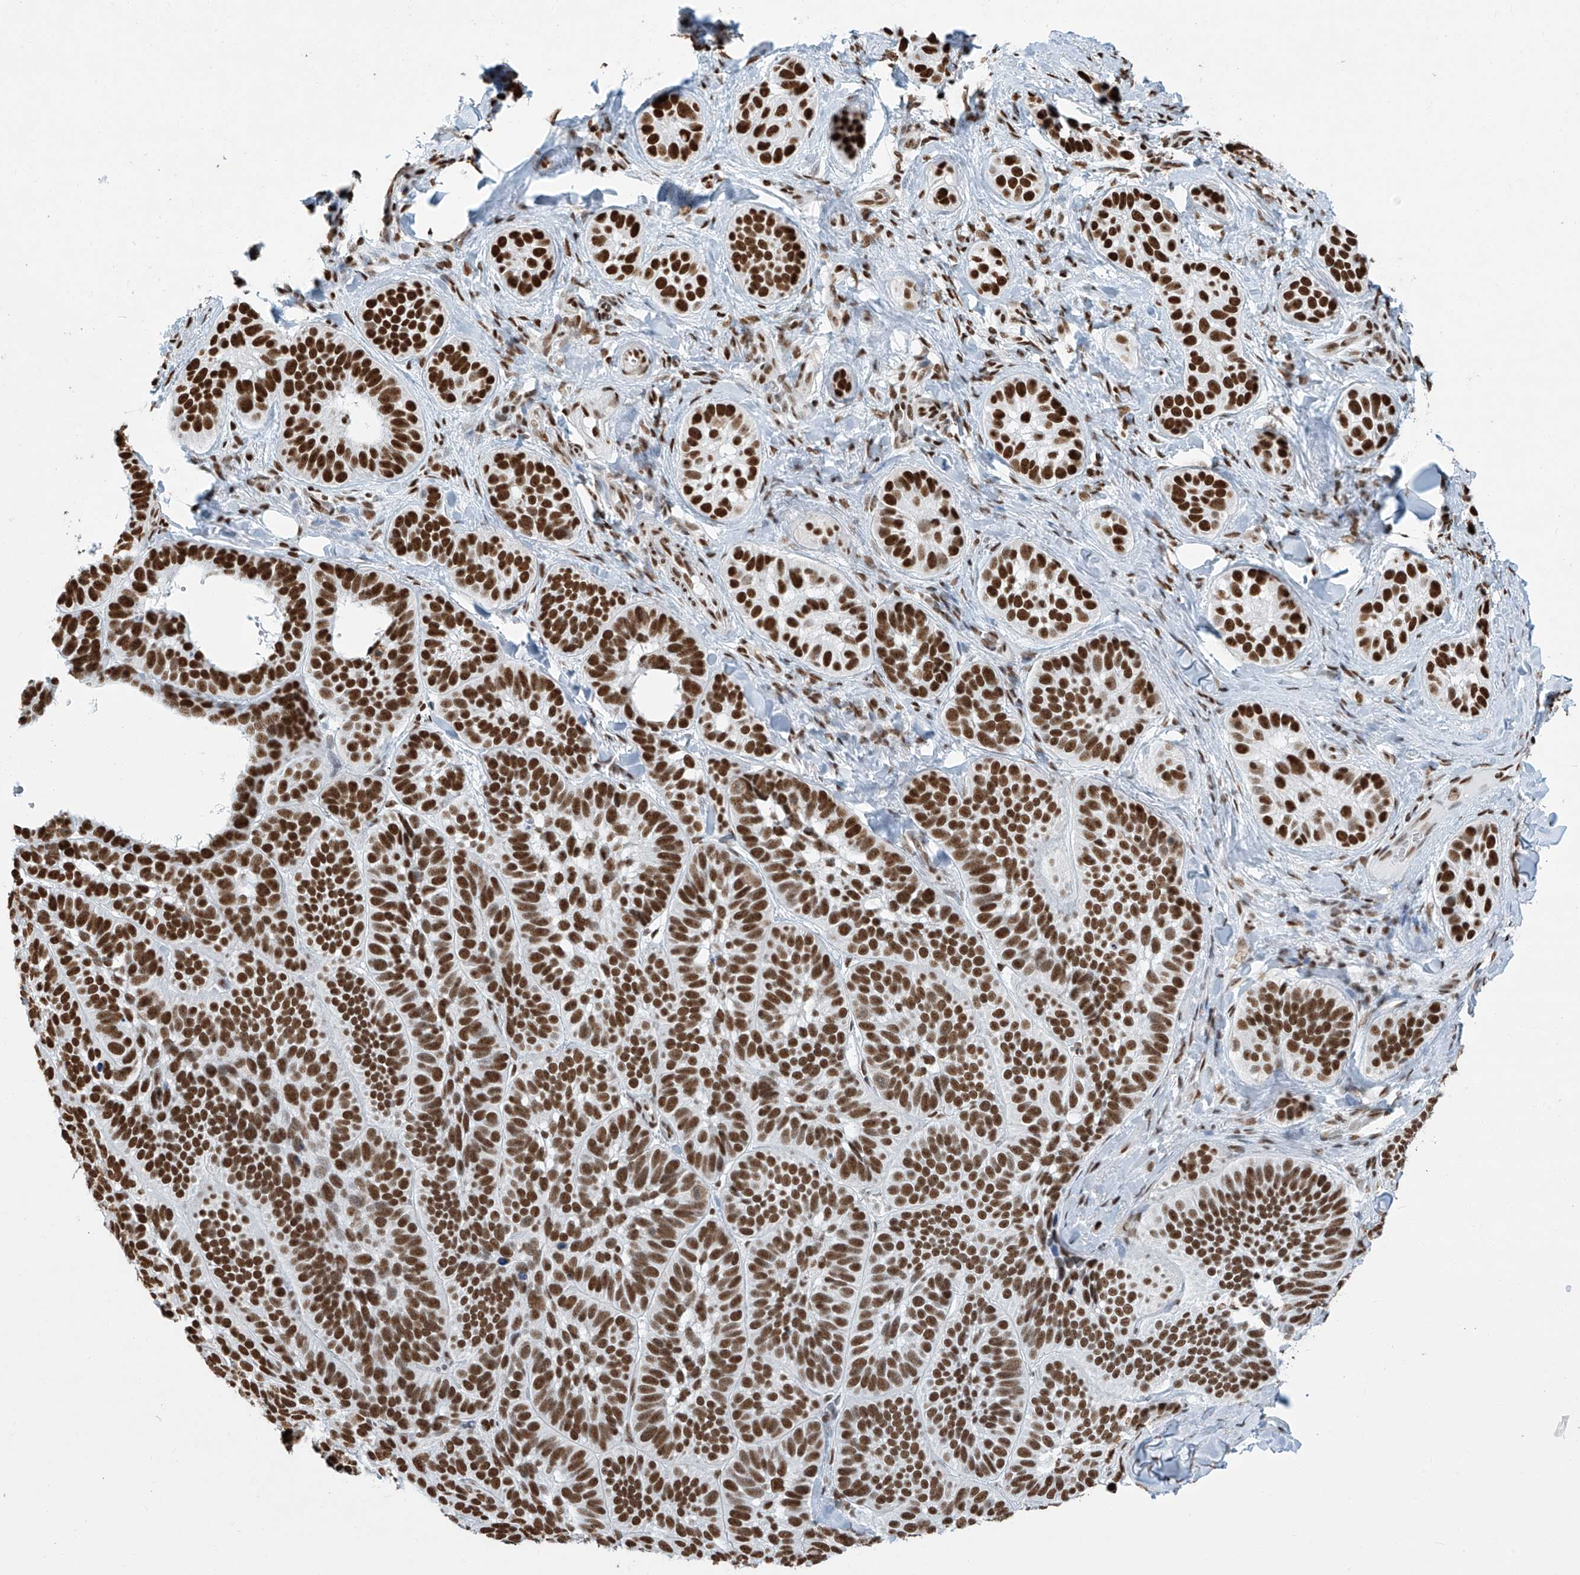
{"staining": {"intensity": "strong", "quantity": ">75%", "location": "nuclear"}, "tissue": "skin cancer", "cell_type": "Tumor cells", "image_type": "cancer", "snomed": [{"axis": "morphology", "description": "Basal cell carcinoma"}, {"axis": "topography", "description": "Skin"}], "caption": "IHC staining of skin cancer (basal cell carcinoma), which exhibits high levels of strong nuclear staining in approximately >75% of tumor cells indicating strong nuclear protein staining. The staining was performed using DAB (3,3'-diaminobenzidine) (brown) for protein detection and nuclei were counterstained in hematoxylin (blue).", "gene": "SARNP", "patient": {"sex": "male", "age": 62}}